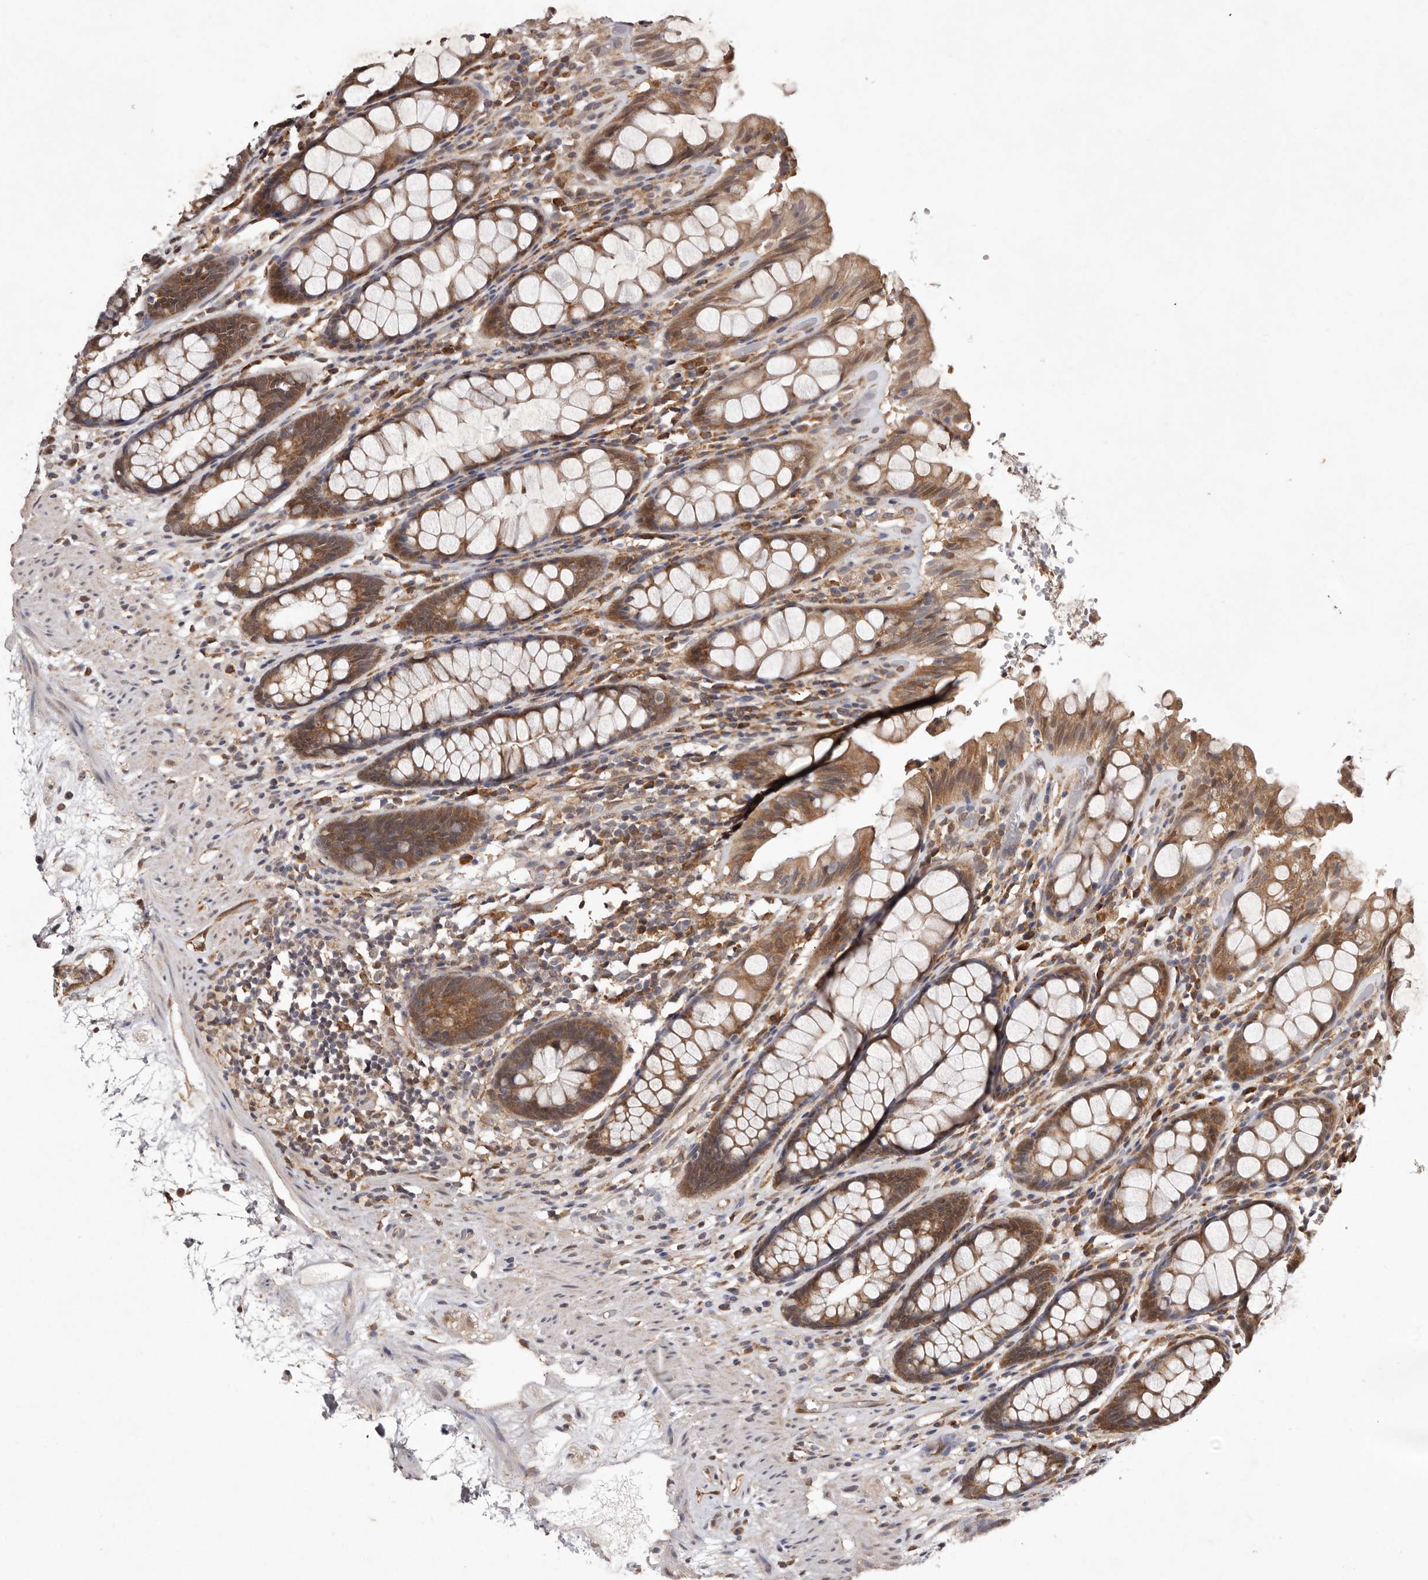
{"staining": {"intensity": "moderate", "quantity": ">75%", "location": "cytoplasmic/membranous"}, "tissue": "rectum", "cell_type": "Glandular cells", "image_type": "normal", "snomed": [{"axis": "morphology", "description": "Normal tissue, NOS"}, {"axis": "topography", "description": "Rectum"}], "caption": "Protein analysis of unremarkable rectum demonstrates moderate cytoplasmic/membranous expression in about >75% of glandular cells. Nuclei are stained in blue.", "gene": "RRM2B", "patient": {"sex": "male", "age": 64}}